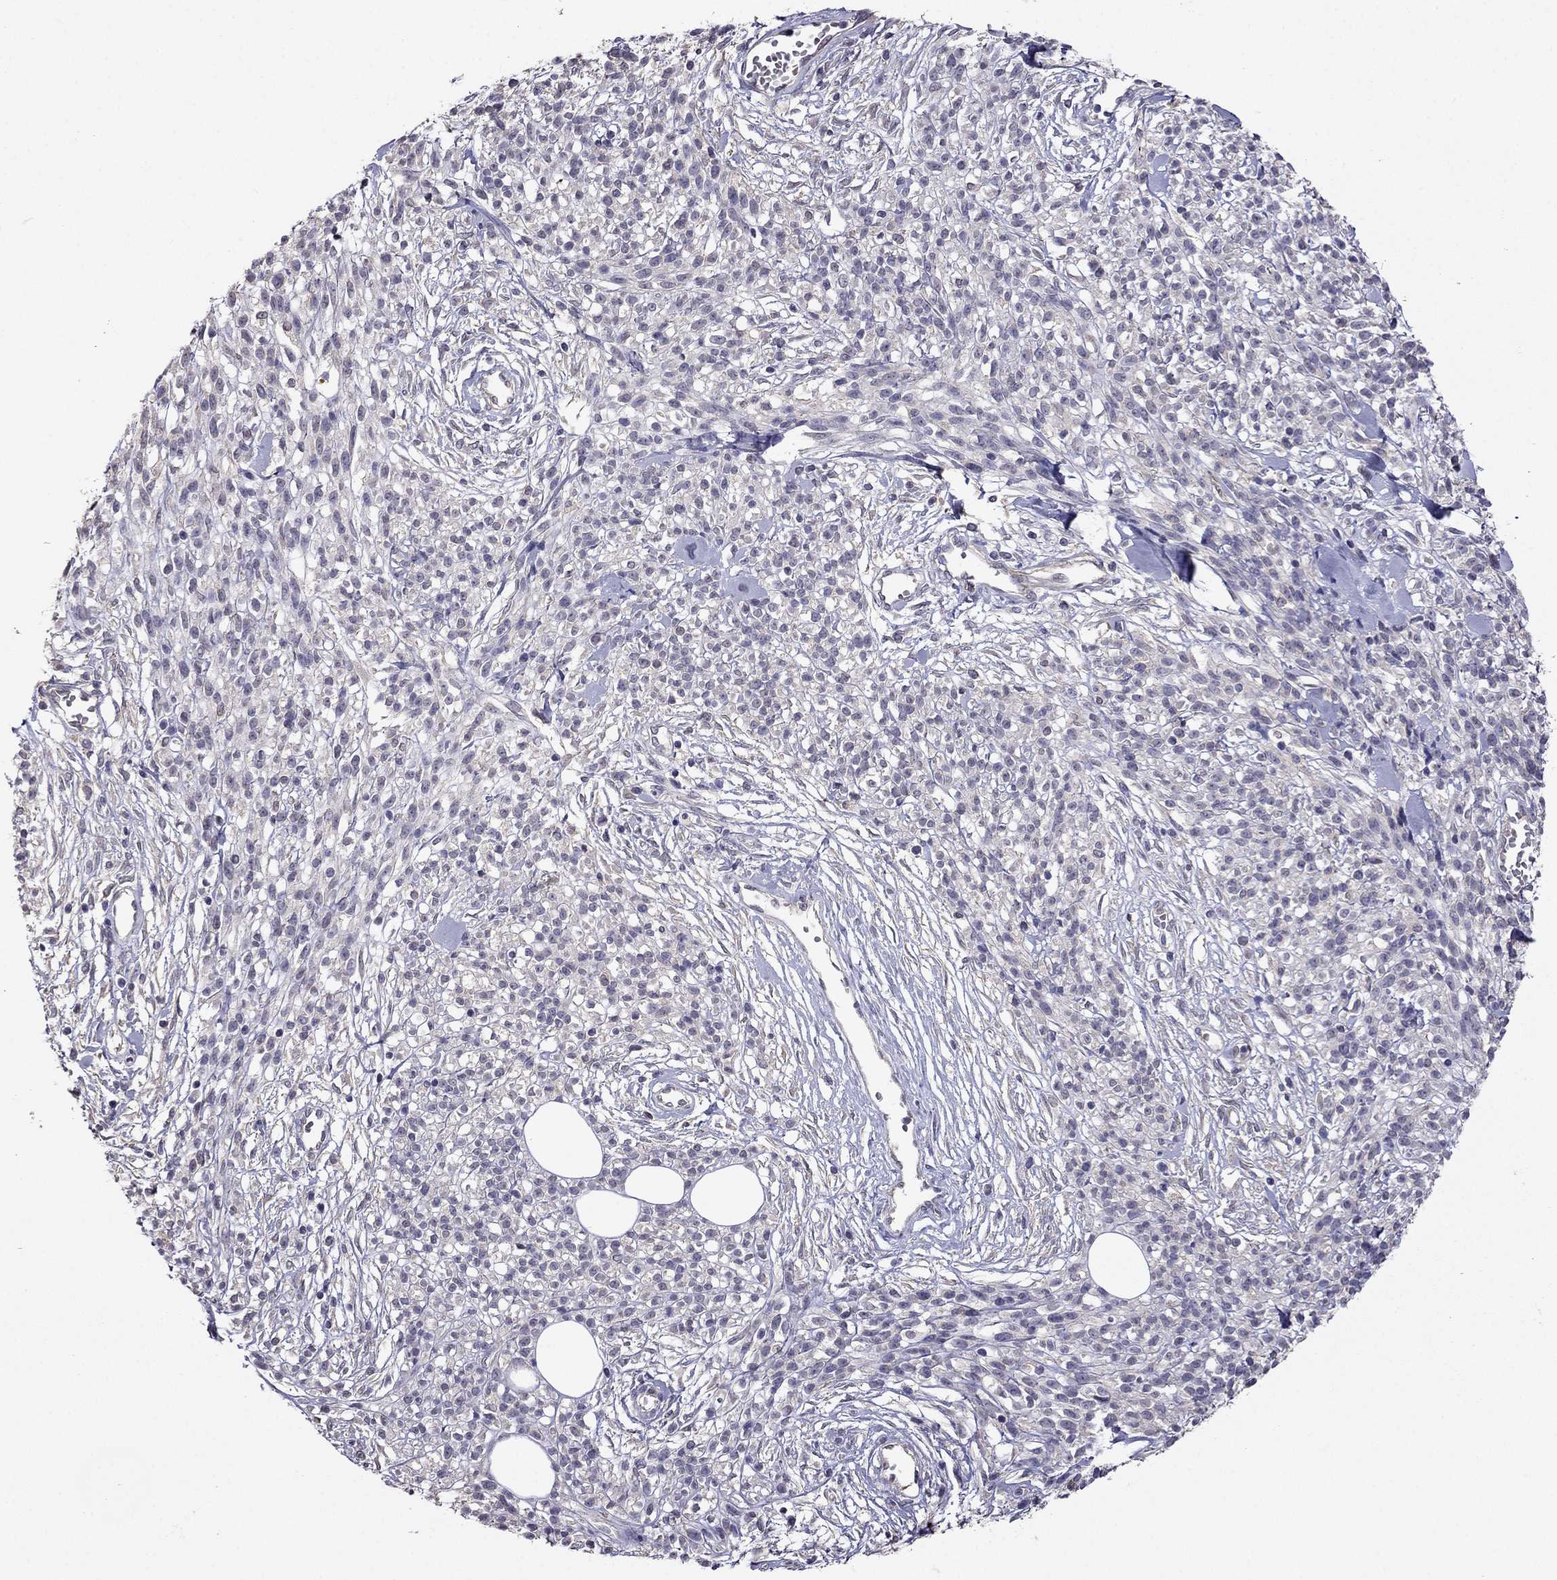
{"staining": {"intensity": "negative", "quantity": "none", "location": "none"}, "tissue": "melanoma", "cell_type": "Tumor cells", "image_type": "cancer", "snomed": [{"axis": "morphology", "description": "Malignant melanoma, NOS"}, {"axis": "topography", "description": "Skin"}, {"axis": "topography", "description": "Skin of trunk"}], "caption": "Immunohistochemical staining of melanoma exhibits no significant staining in tumor cells.", "gene": "SCNN1D", "patient": {"sex": "male", "age": 74}}